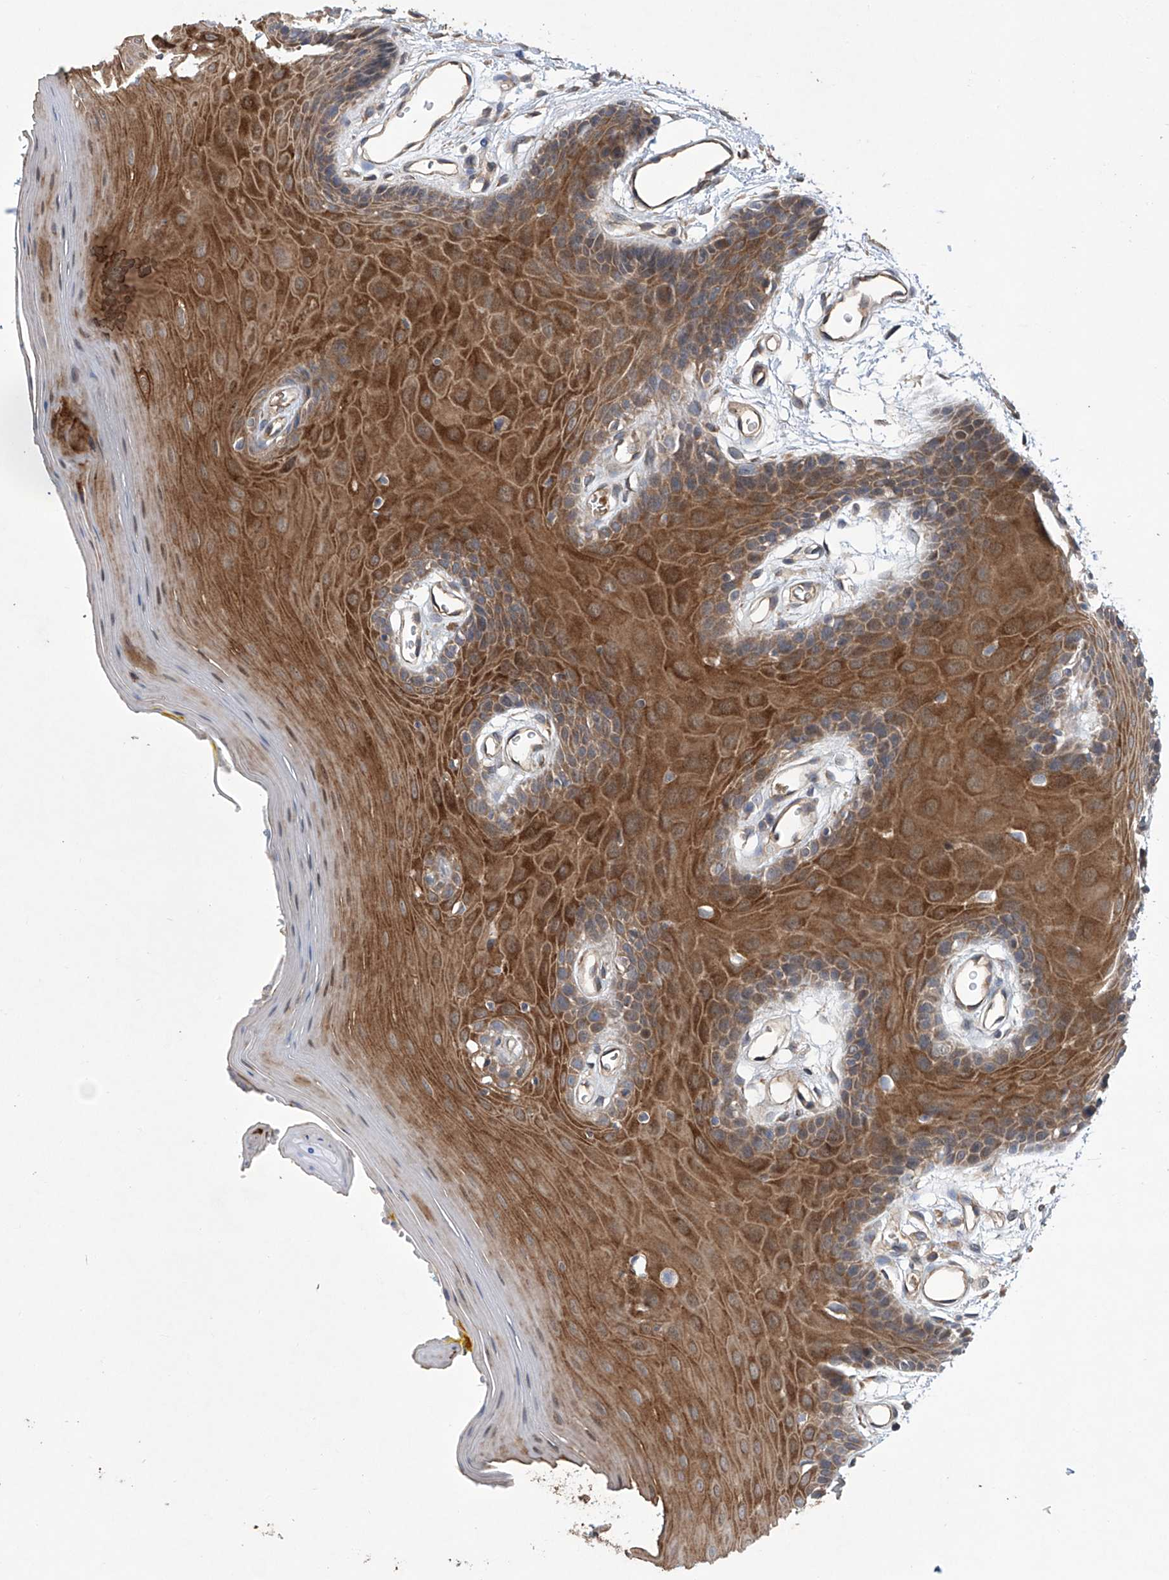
{"staining": {"intensity": "moderate", "quantity": ">75%", "location": "cytoplasmic/membranous"}, "tissue": "oral mucosa", "cell_type": "Squamous epithelial cells", "image_type": "normal", "snomed": [{"axis": "morphology", "description": "Normal tissue, NOS"}, {"axis": "morphology", "description": "Squamous cell carcinoma, NOS"}, {"axis": "topography", "description": "Skeletal muscle"}, {"axis": "topography", "description": "Oral tissue"}, {"axis": "topography", "description": "Salivary gland"}, {"axis": "topography", "description": "Head-Neck"}], "caption": "A medium amount of moderate cytoplasmic/membranous positivity is identified in about >75% of squamous epithelial cells in unremarkable oral mucosa.", "gene": "EIF2D", "patient": {"sex": "male", "age": 54}}